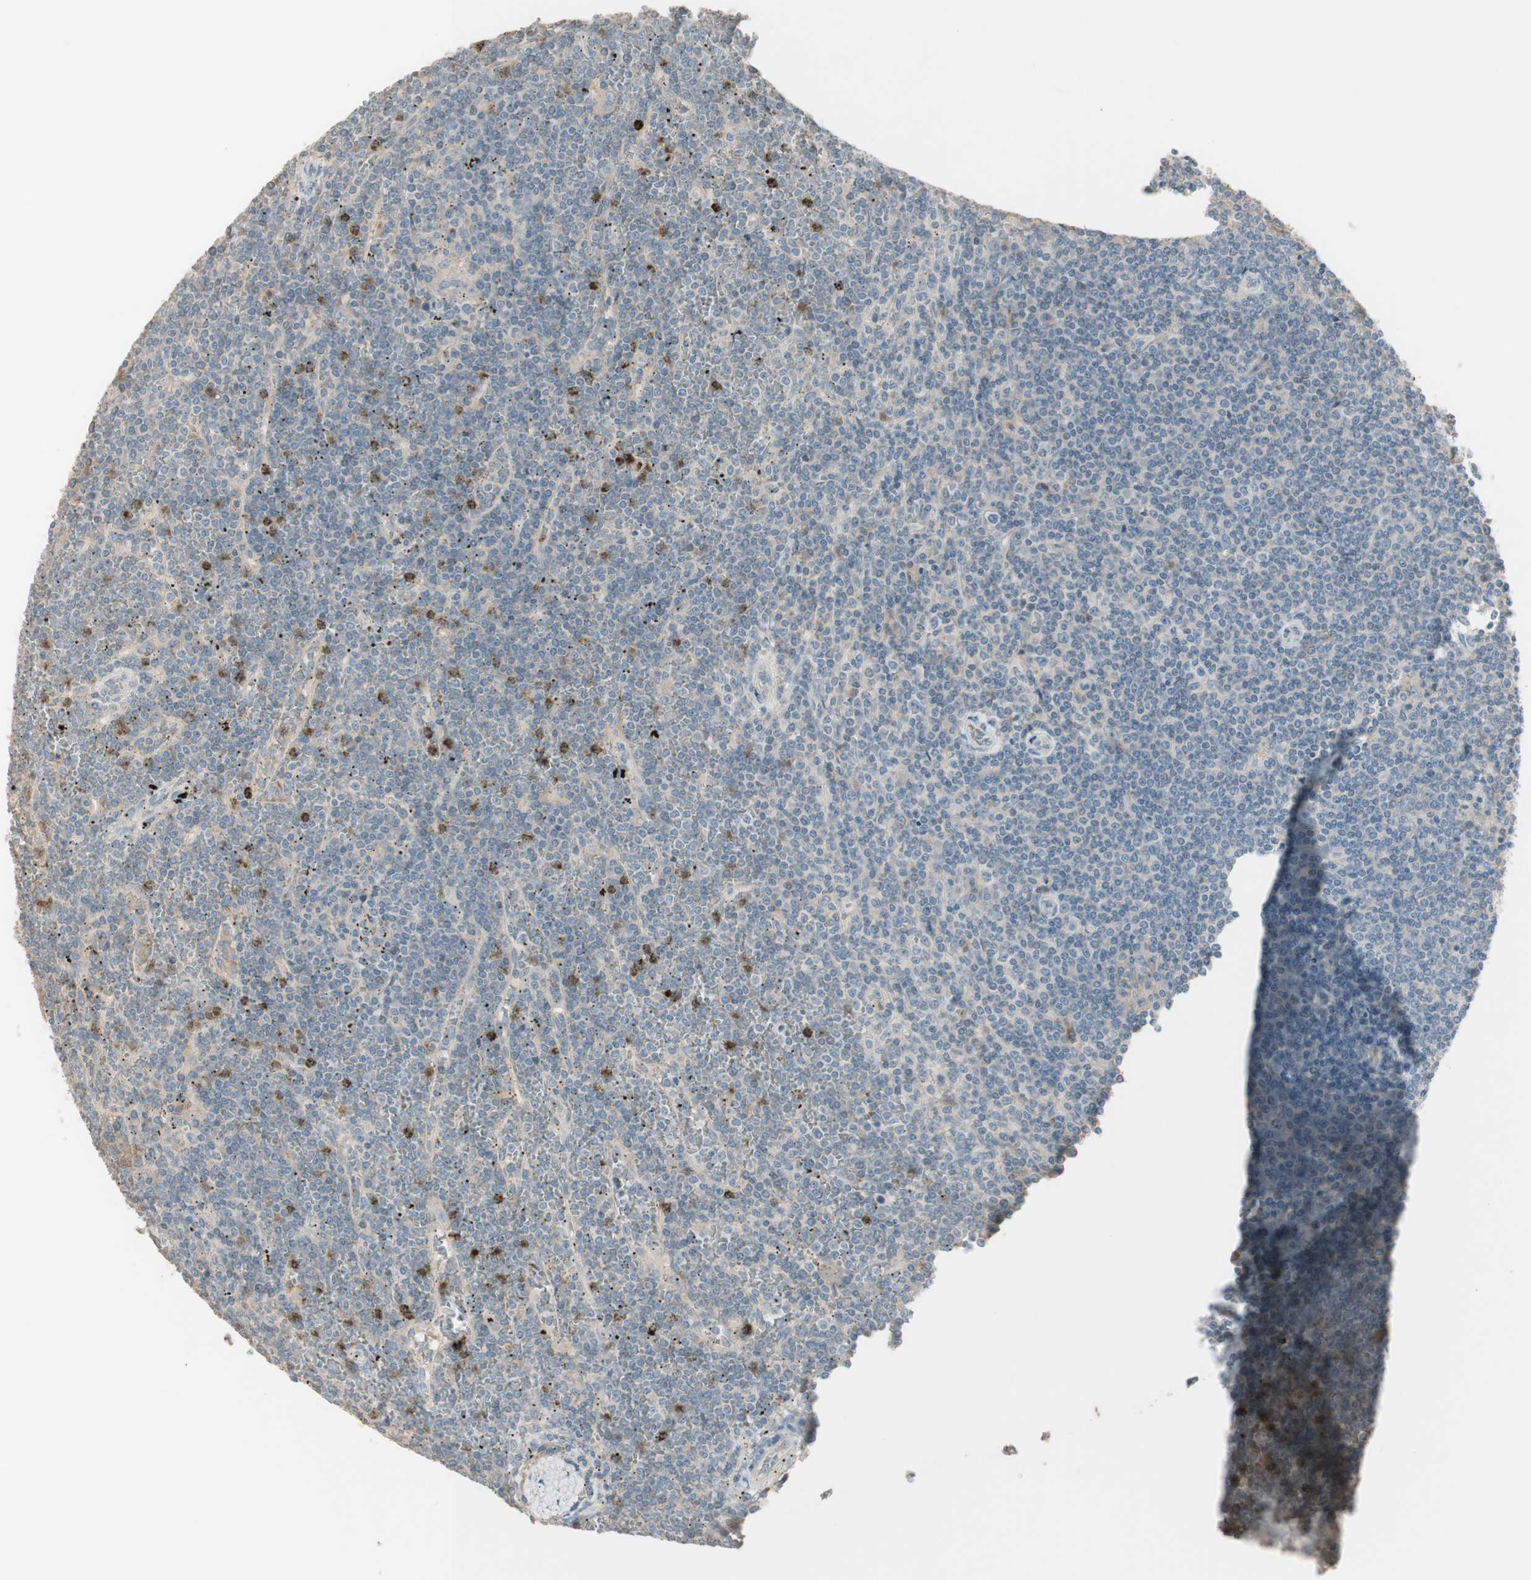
{"staining": {"intensity": "negative", "quantity": "none", "location": "none"}, "tissue": "lymphoma", "cell_type": "Tumor cells", "image_type": "cancer", "snomed": [{"axis": "morphology", "description": "Malignant lymphoma, non-Hodgkin's type, Low grade"}, {"axis": "topography", "description": "Spleen"}], "caption": "Tumor cells show no significant protein staining in low-grade malignant lymphoma, non-Hodgkin's type. (DAB (3,3'-diaminobenzidine) immunohistochemistry with hematoxylin counter stain).", "gene": "IFNG", "patient": {"sex": "female", "age": 19}}